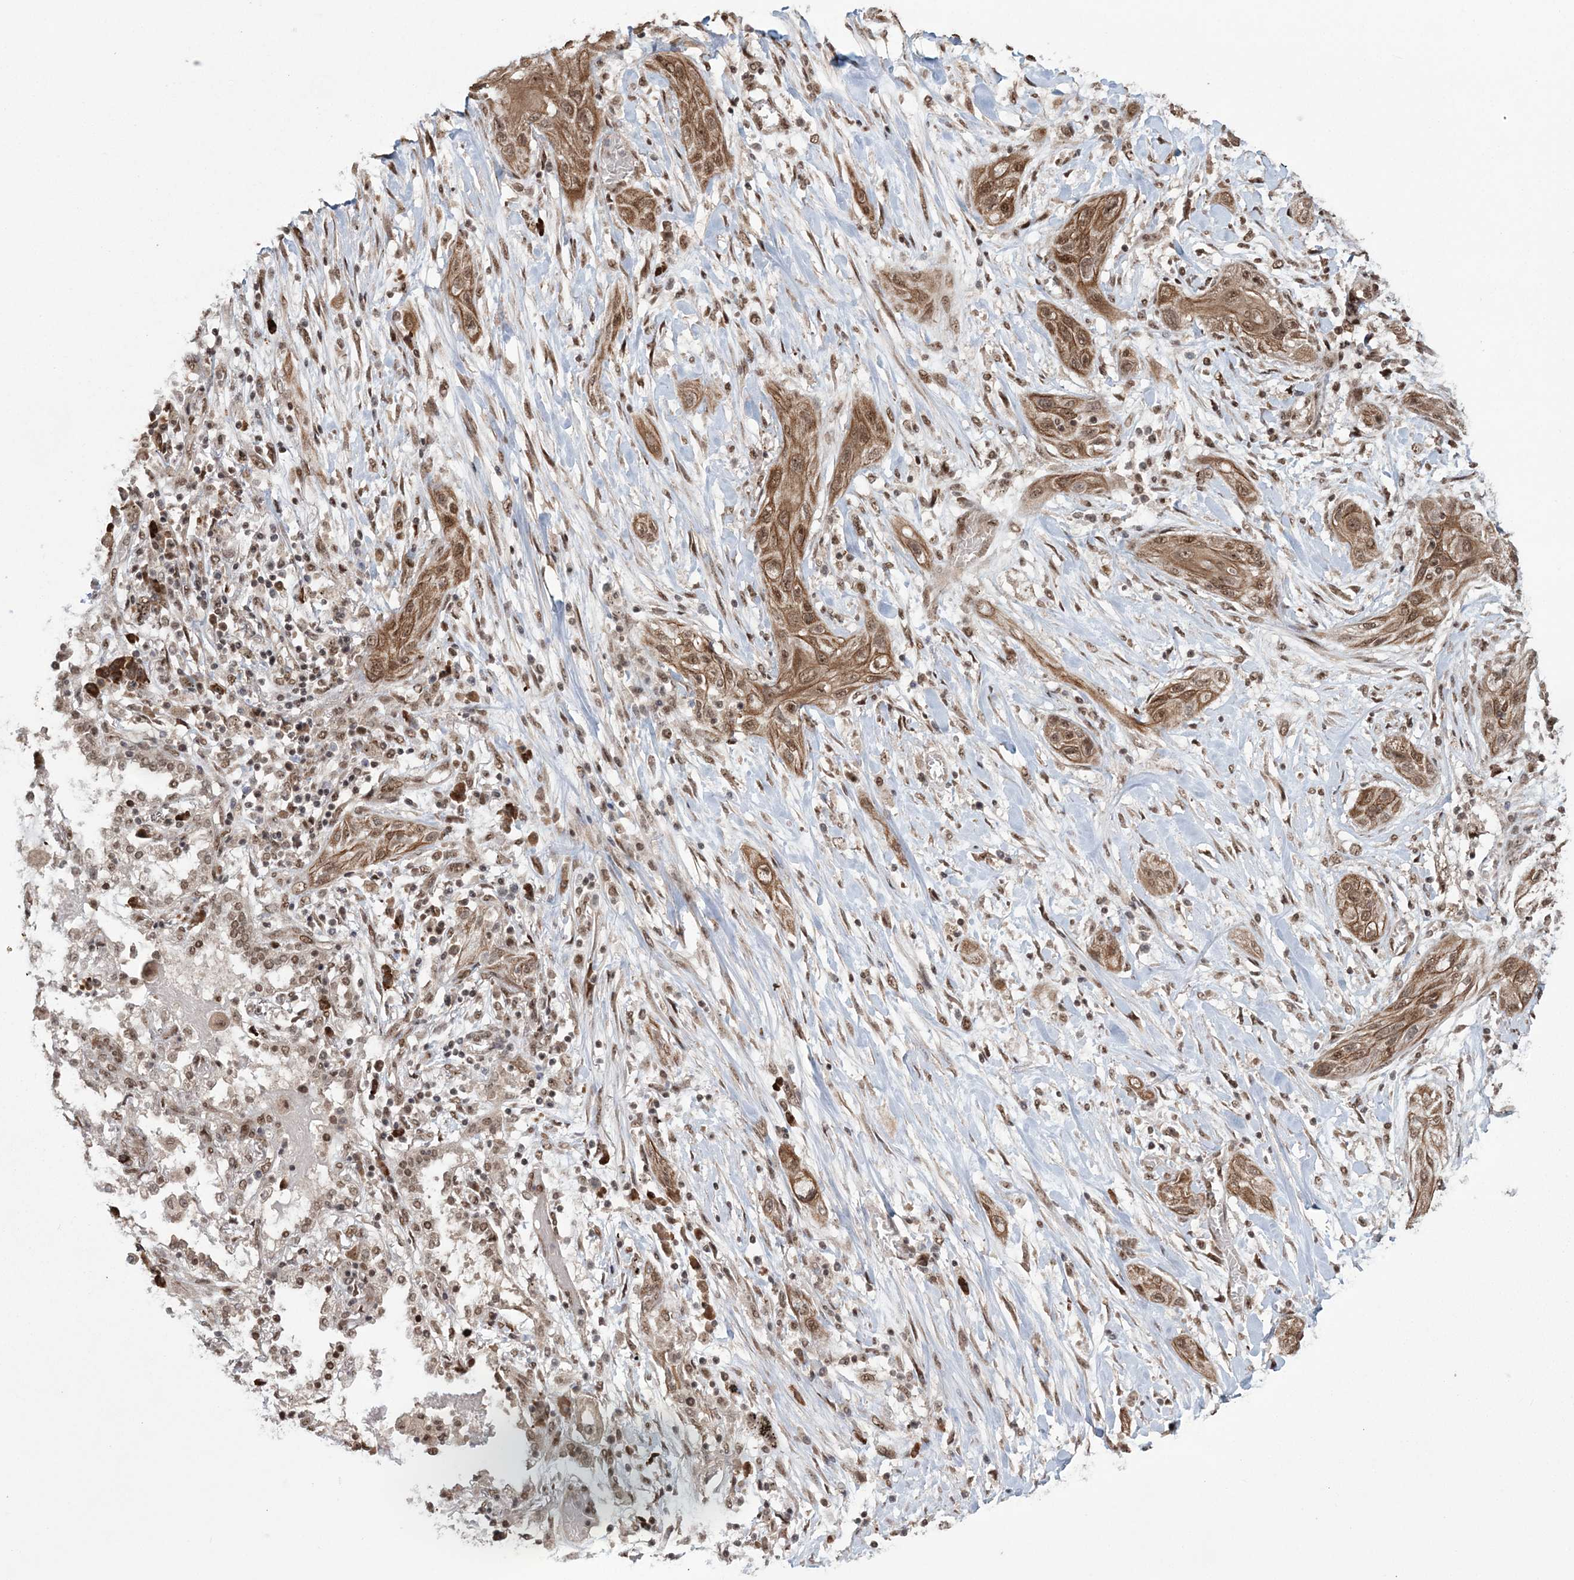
{"staining": {"intensity": "moderate", "quantity": ">75%", "location": "cytoplasmic/membranous,nuclear"}, "tissue": "lung cancer", "cell_type": "Tumor cells", "image_type": "cancer", "snomed": [{"axis": "morphology", "description": "Squamous cell carcinoma, NOS"}, {"axis": "topography", "description": "Lung"}], "caption": "Tumor cells reveal medium levels of moderate cytoplasmic/membranous and nuclear staining in approximately >75% of cells in human squamous cell carcinoma (lung).", "gene": "EPB41L4A", "patient": {"sex": "female", "age": 47}}